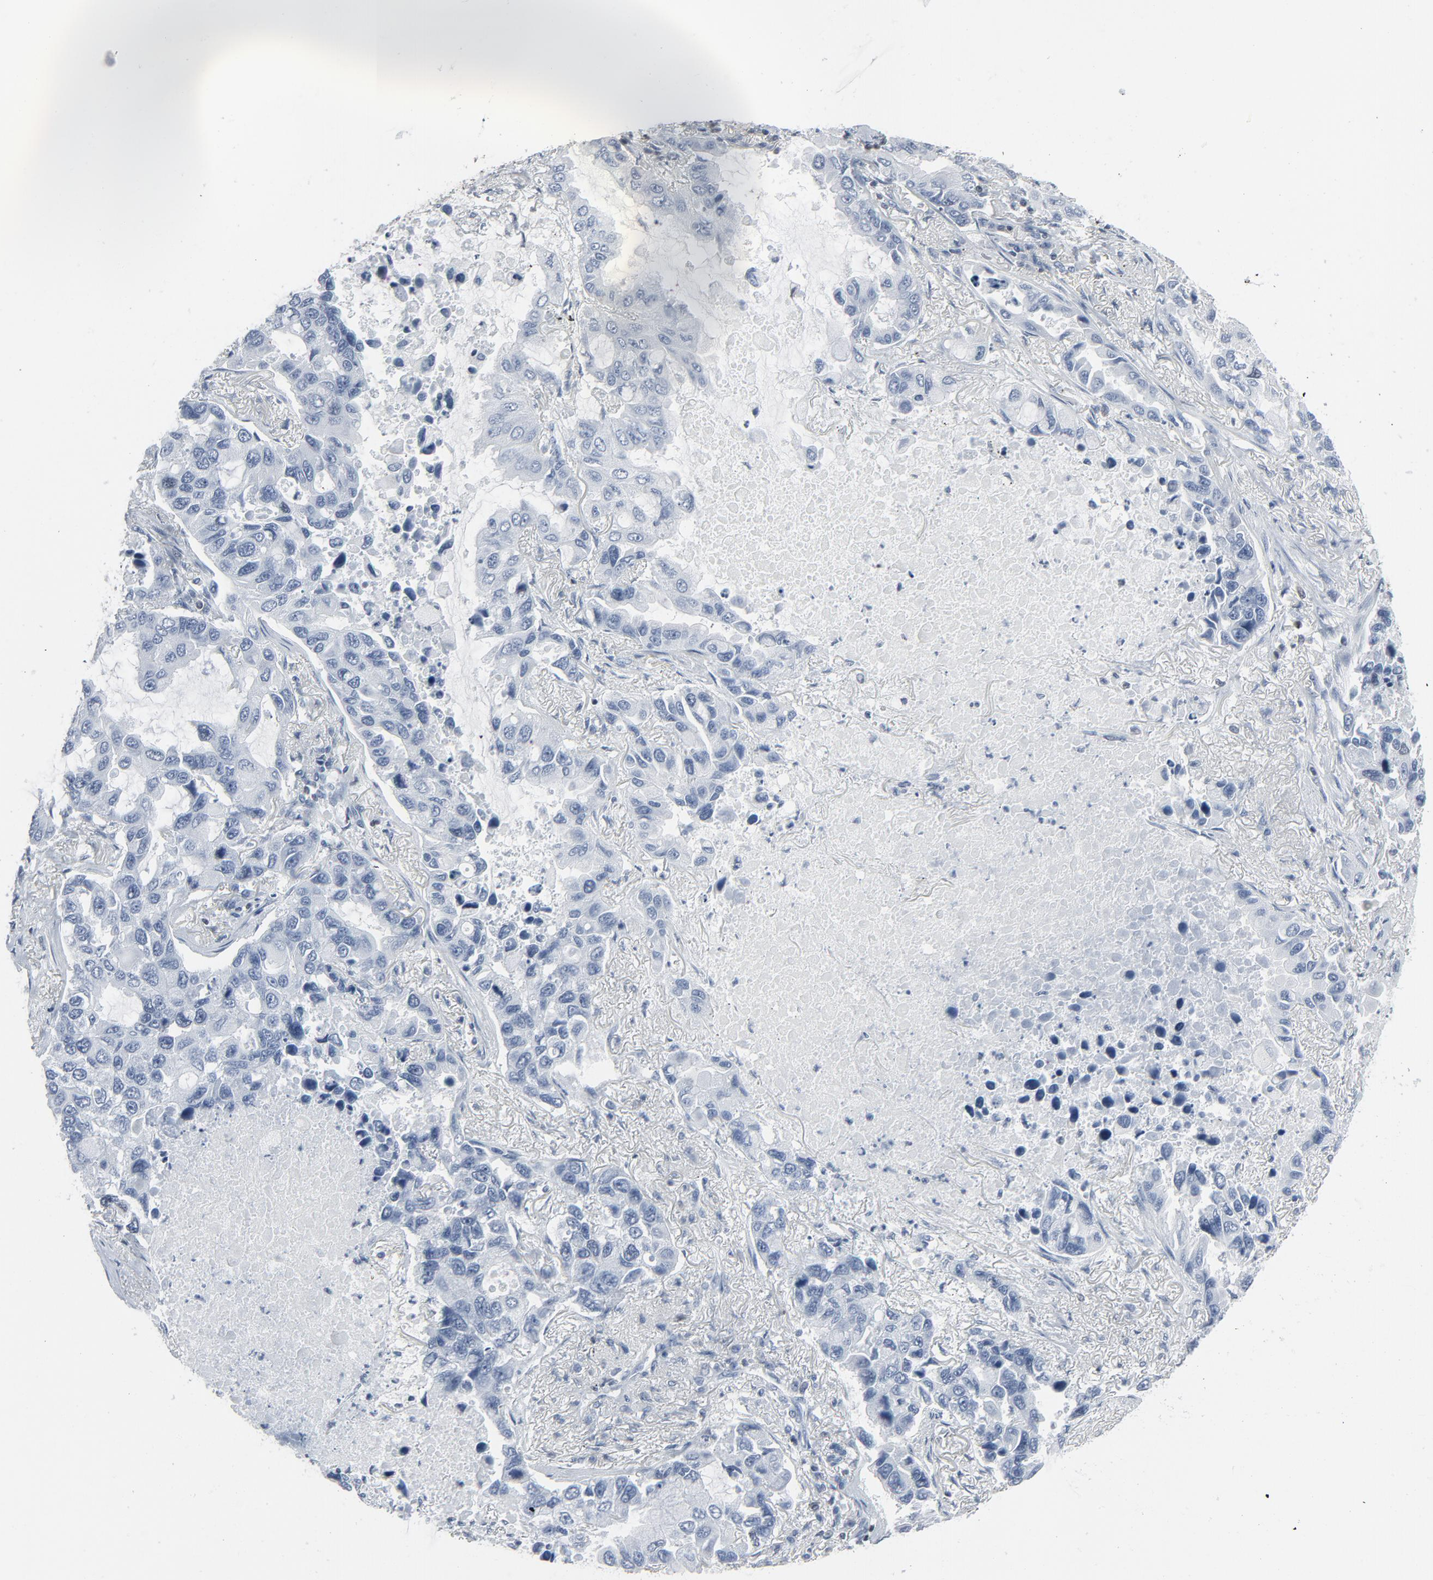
{"staining": {"intensity": "negative", "quantity": "none", "location": "none"}, "tissue": "lung cancer", "cell_type": "Tumor cells", "image_type": "cancer", "snomed": [{"axis": "morphology", "description": "Adenocarcinoma, NOS"}, {"axis": "topography", "description": "Lung"}], "caption": "A high-resolution image shows immunohistochemistry staining of adenocarcinoma (lung), which displays no significant staining in tumor cells. (DAB immunohistochemistry (IHC), high magnification).", "gene": "STAT5A", "patient": {"sex": "male", "age": 64}}